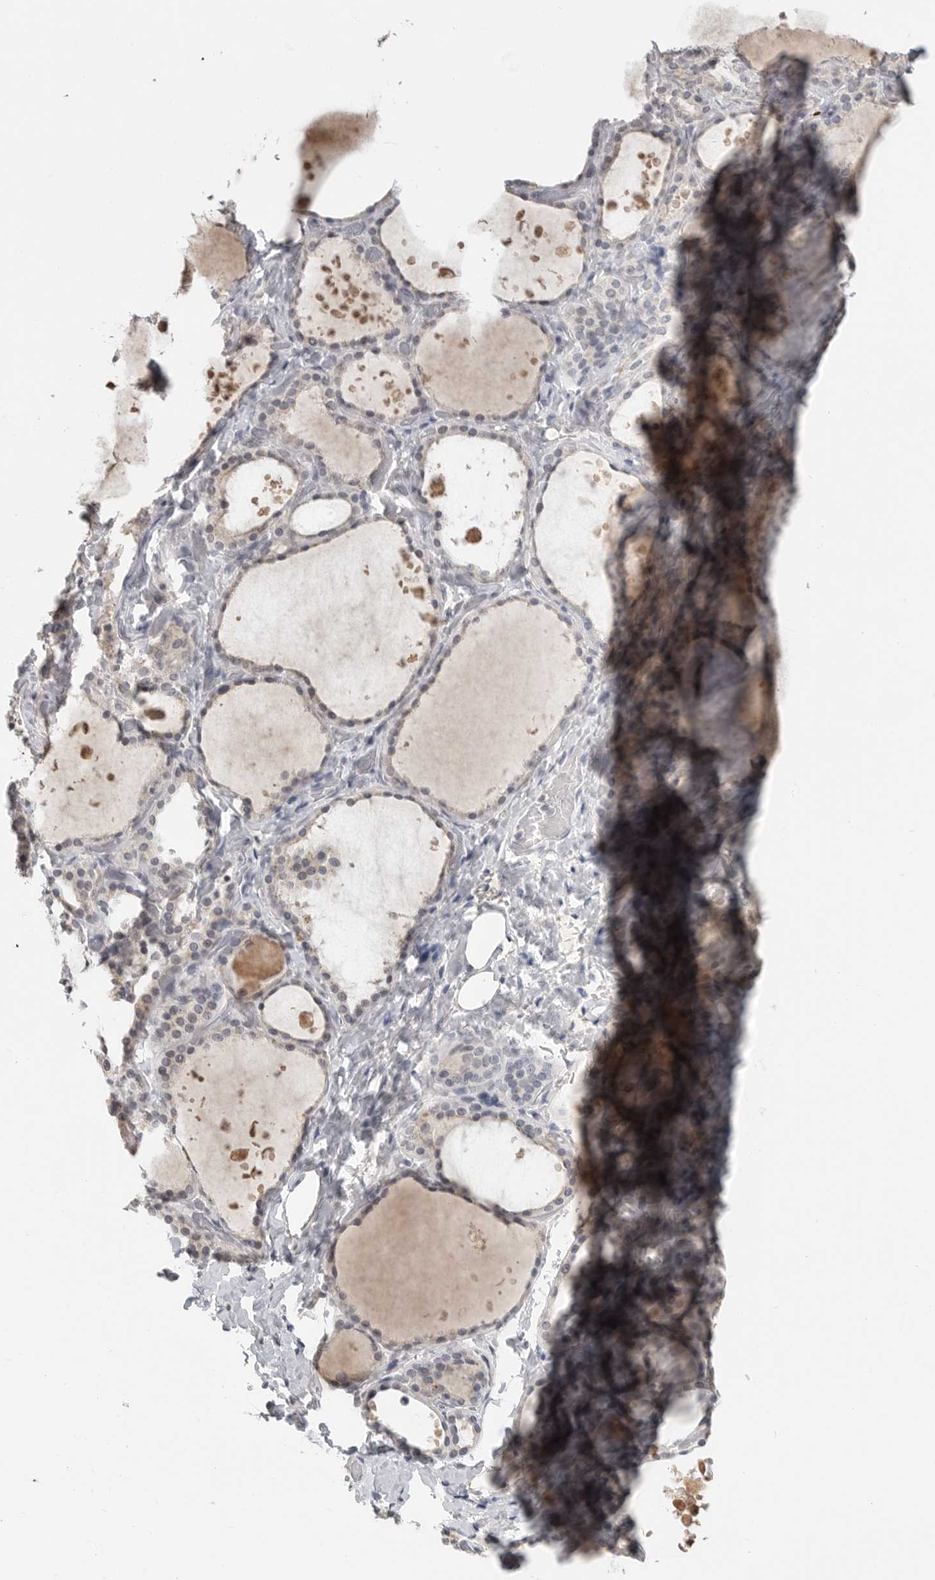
{"staining": {"intensity": "negative", "quantity": "none", "location": "none"}, "tissue": "thyroid gland", "cell_type": "Glandular cells", "image_type": "normal", "snomed": [{"axis": "morphology", "description": "Normal tissue, NOS"}, {"axis": "topography", "description": "Thyroid gland"}], "caption": "Unremarkable thyroid gland was stained to show a protein in brown. There is no significant staining in glandular cells.", "gene": "FOXP3", "patient": {"sex": "female", "age": 44}}